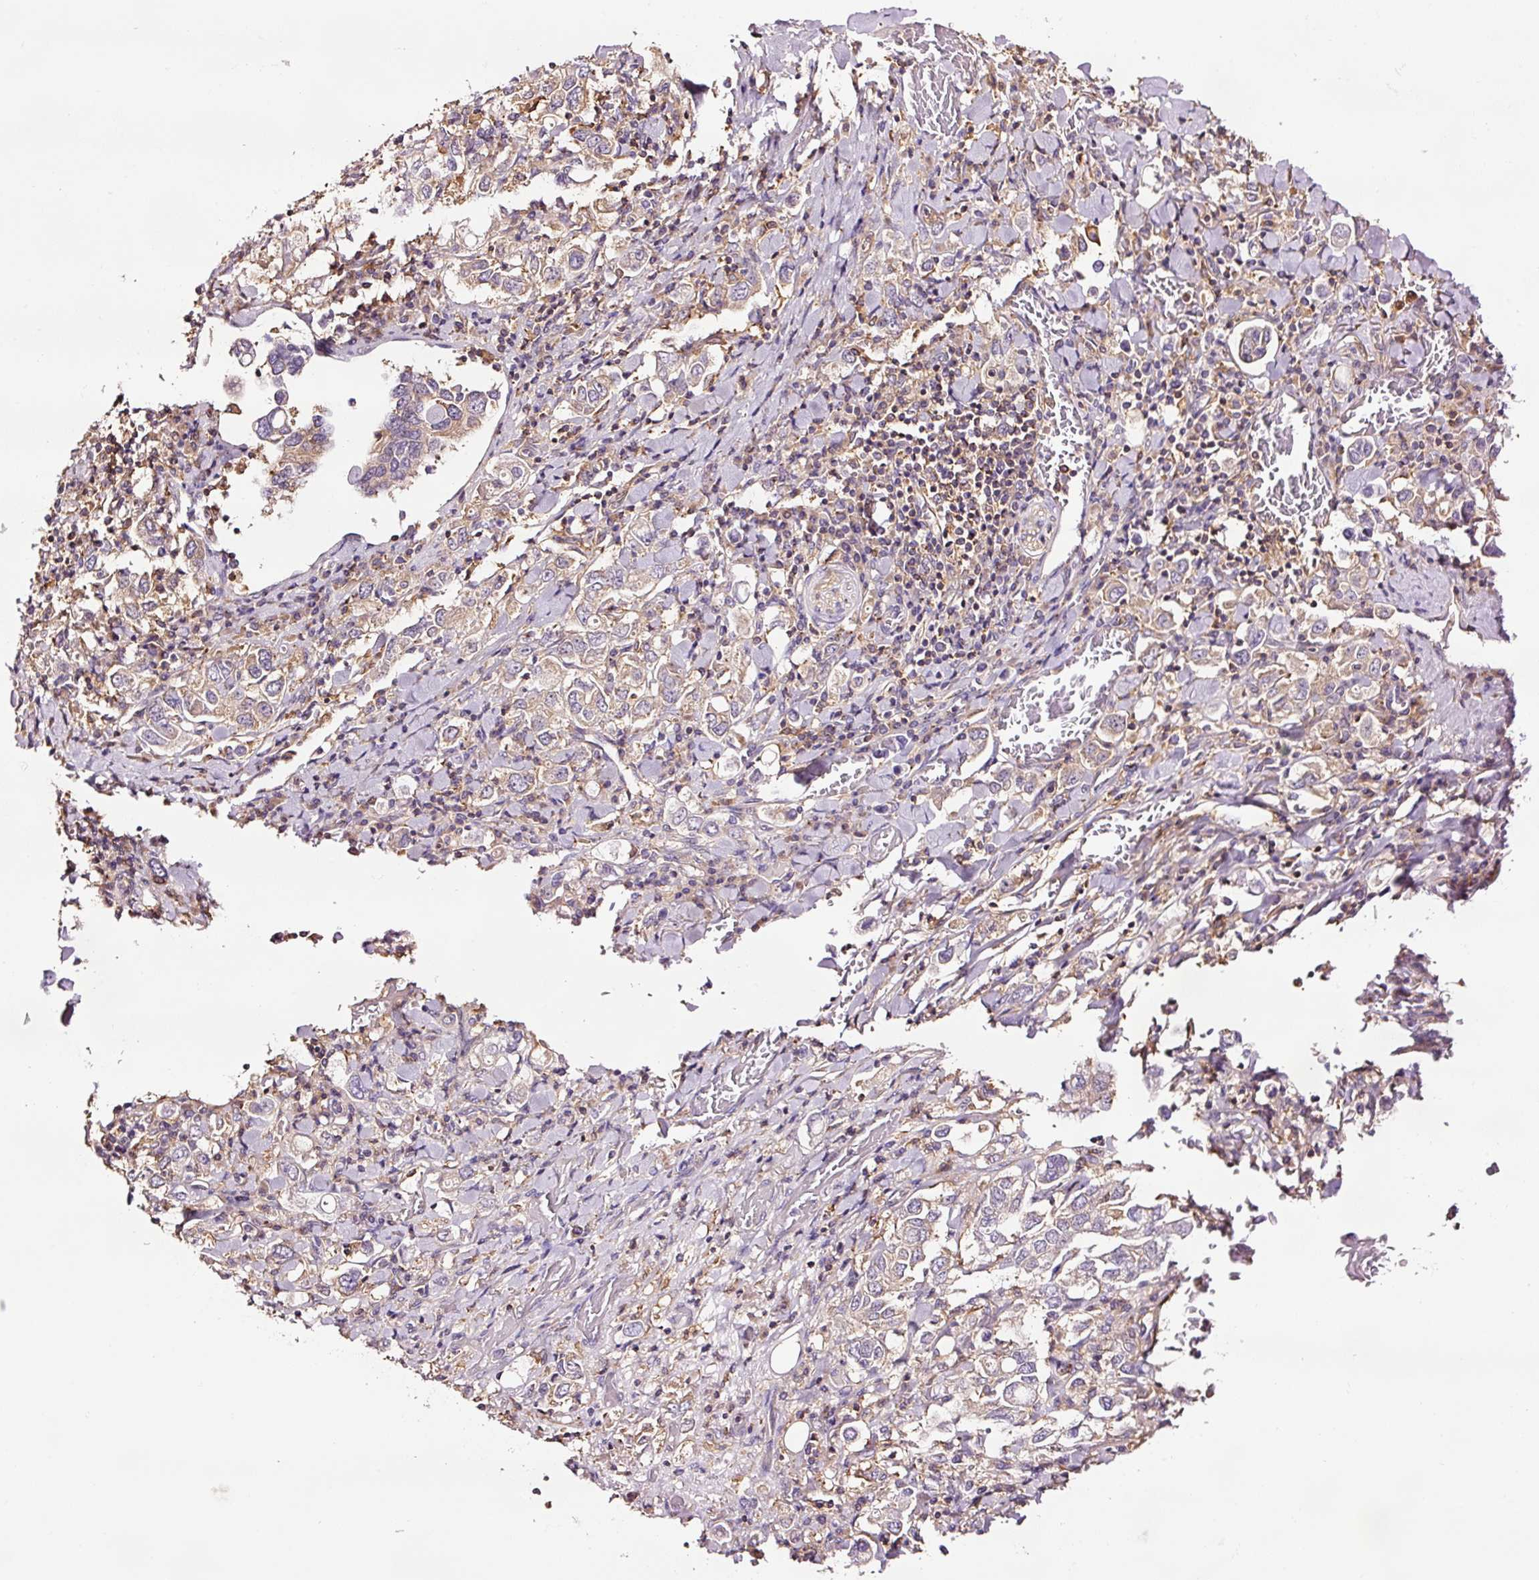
{"staining": {"intensity": "weak", "quantity": ">75%", "location": "cytoplasmic/membranous"}, "tissue": "stomach cancer", "cell_type": "Tumor cells", "image_type": "cancer", "snomed": [{"axis": "morphology", "description": "Adenocarcinoma, NOS"}, {"axis": "topography", "description": "Stomach, upper"}], "caption": "Tumor cells demonstrate low levels of weak cytoplasmic/membranous staining in approximately >75% of cells in stomach cancer (adenocarcinoma).", "gene": "METAP1", "patient": {"sex": "male", "age": 62}}